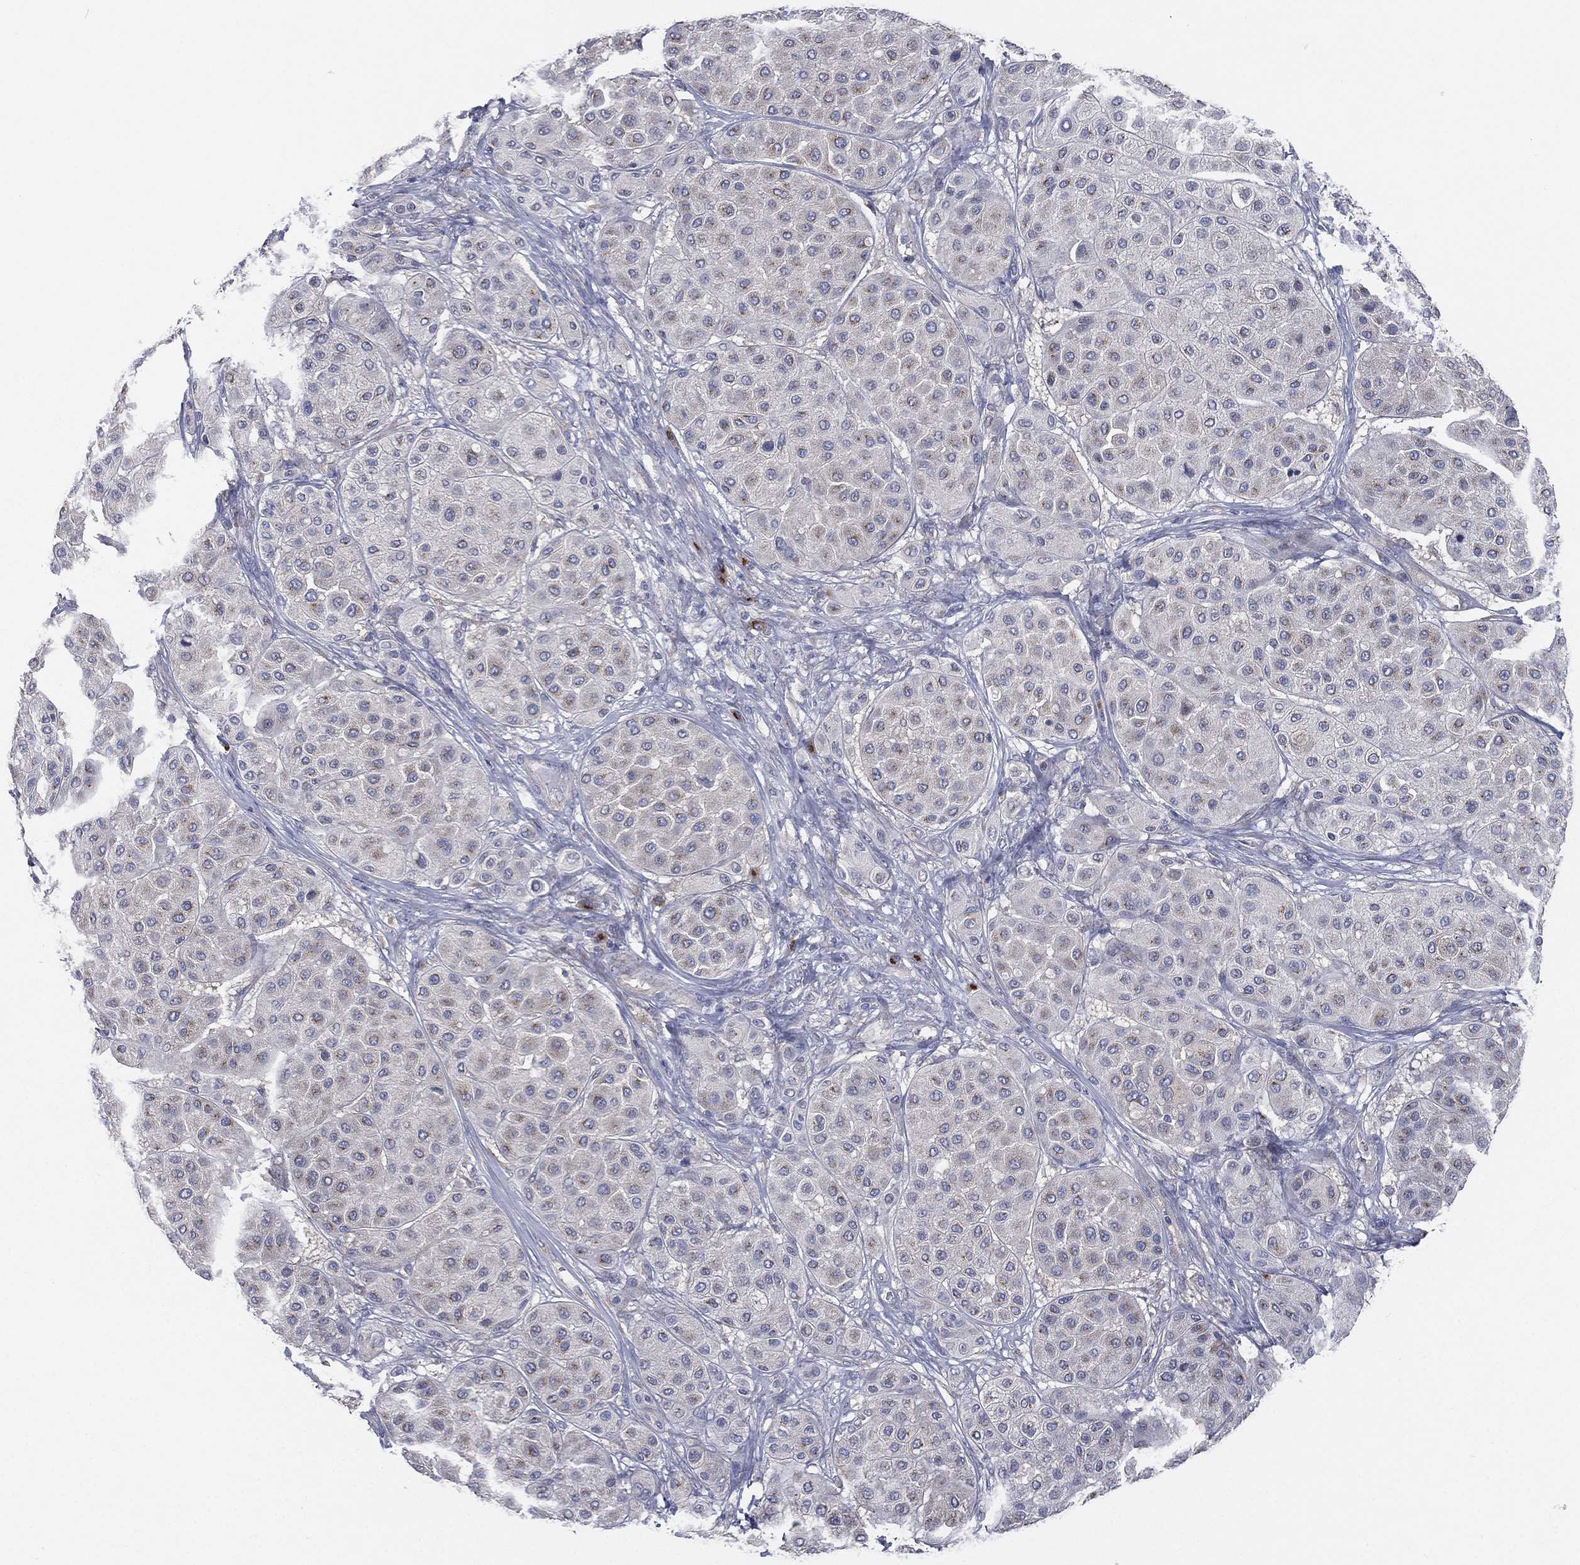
{"staining": {"intensity": "negative", "quantity": "none", "location": "none"}, "tissue": "melanoma", "cell_type": "Tumor cells", "image_type": "cancer", "snomed": [{"axis": "morphology", "description": "Malignant melanoma, Metastatic site"}, {"axis": "topography", "description": "Smooth muscle"}], "caption": "High magnification brightfield microscopy of melanoma stained with DAB (3,3'-diaminobenzidine) (brown) and counterstained with hematoxylin (blue): tumor cells show no significant positivity. The staining was performed using DAB (3,3'-diaminobenzidine) to visualize the protein expression in brown, while the nuclei were stained in blue with hematoxylin (Magnification: 20x).", "gene": "ATP8A2", "patient": {"sex": "male", "age": 41}}